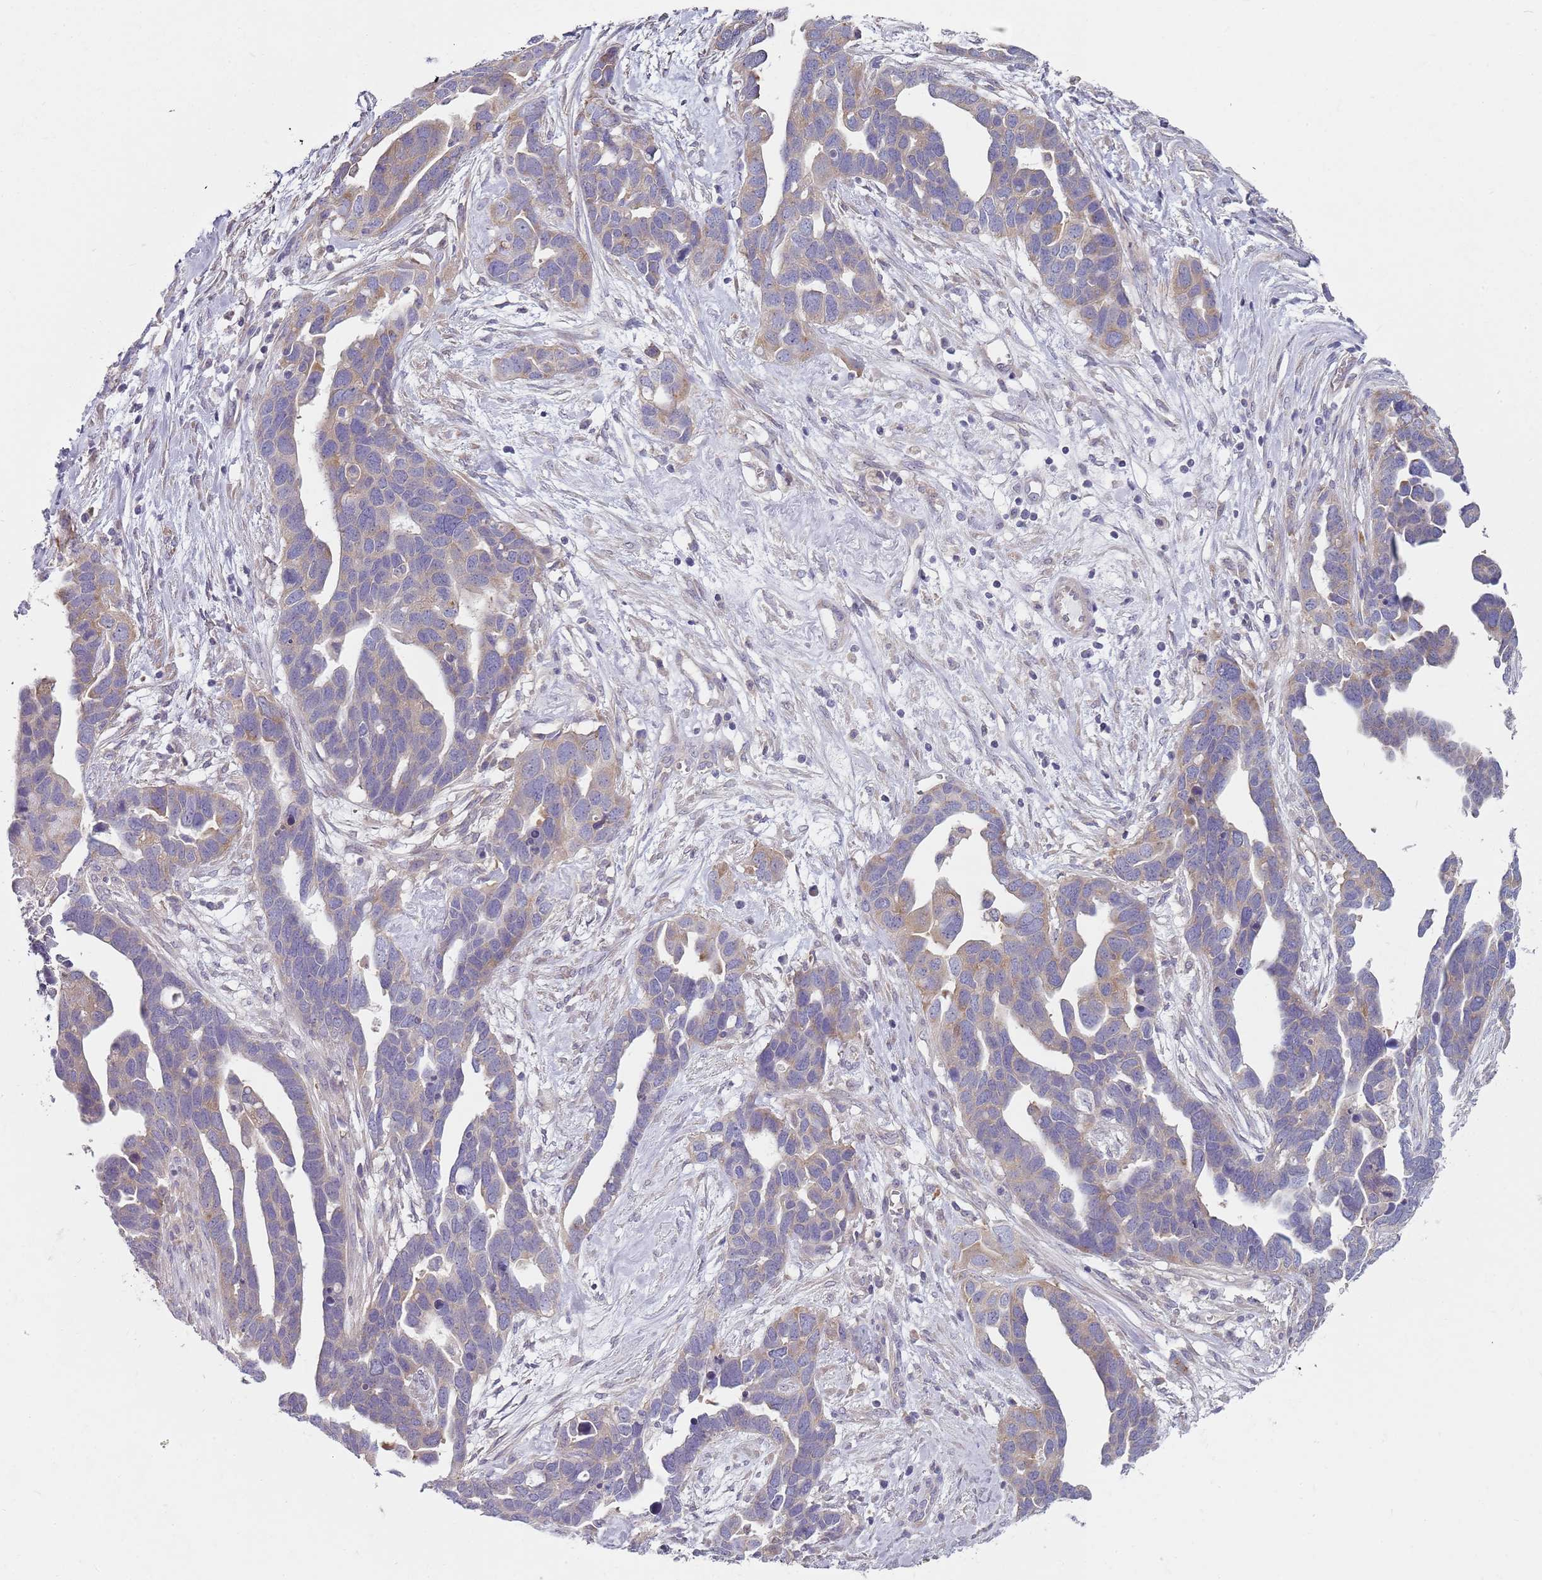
{"staining": {"intensity": "moderate", "quantity": ">75%", "location": "cytoplasmic/membranous"}, "tissue": "ovarian cancer", "cell_type": "Tumor cells", "image_type": "cancer", "snomed": [{"axis": "morphology", "description": "Cystadenocarcinoma, serous, NOS"}, {"axis": "topography", "description": "Ovary"}], "caption": "Immunohistochemical staining of human ovarian cancer (serous cystadenocarcinoma) shows medium levels of moderate cytoplasmic/membranous staining in approximately >75% of tumor cells.", "gene": "SLC26A6", "patient": {"sex": "female", "age": 54}}